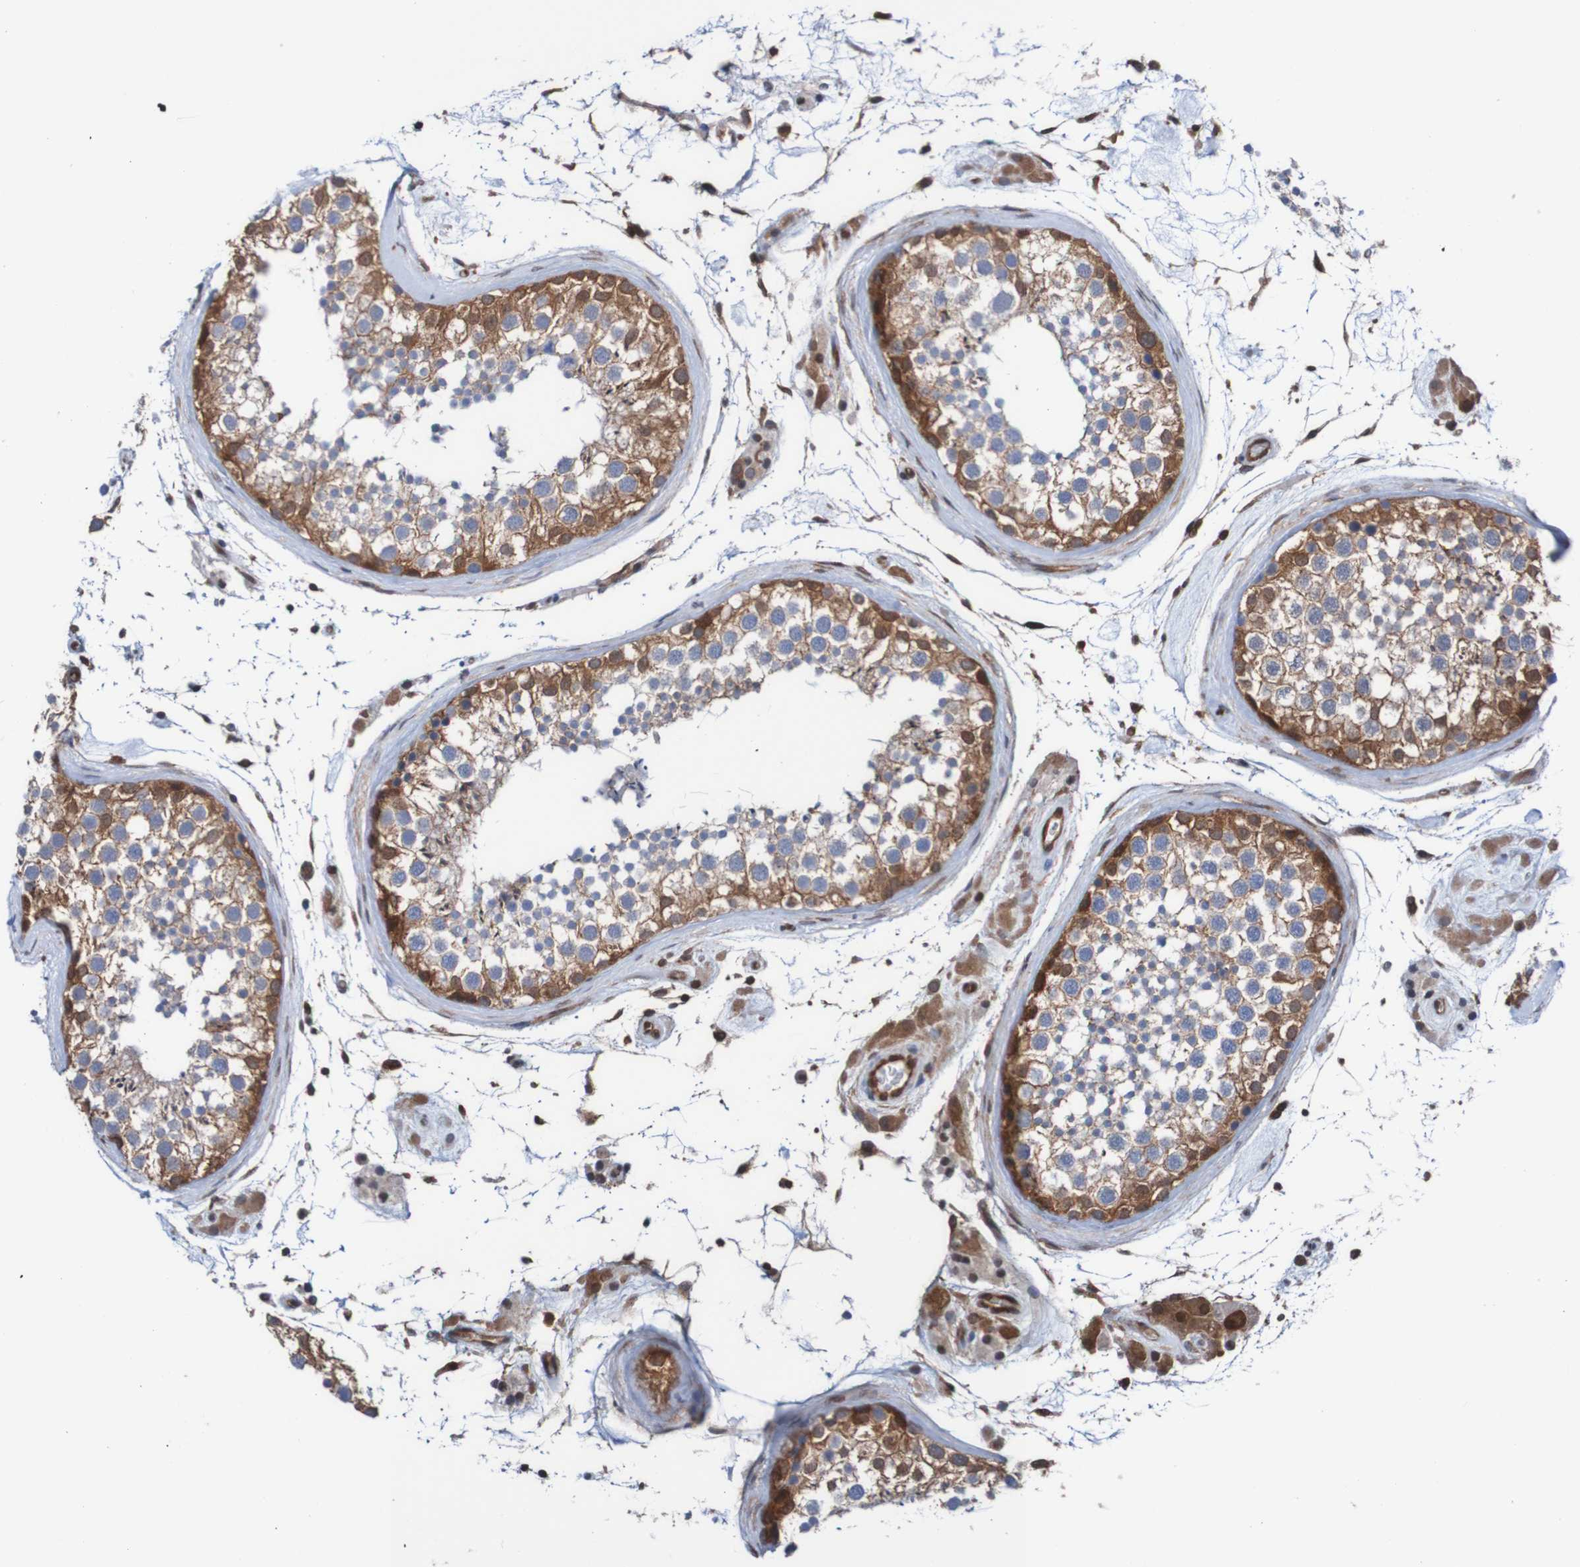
{"staining": {"intensity": "moderate", "quantity": ">75%", "location": "cytoplasmic/membranous"}, "tissue": "testis", "cell_type": "Cells in seminiferous ducts", "image_type": "normal", "snomed": [{"axis": "morphology", "description": "Normal tissue, NOS"}, {"axis": "topography", "description": "Testis"}], "caption": "Protein staining of normal testis demonstrates moderate cytoplasmic/membranous expression in approximately >75% of cells in seminiferous ducts. The staining is performed using DAB brown chromogen to label protein expression. The nuclei are counter-stained blue using hematoxylin.", "gene": "RIGI", "patient": {"sex": "male", "age": 46}}